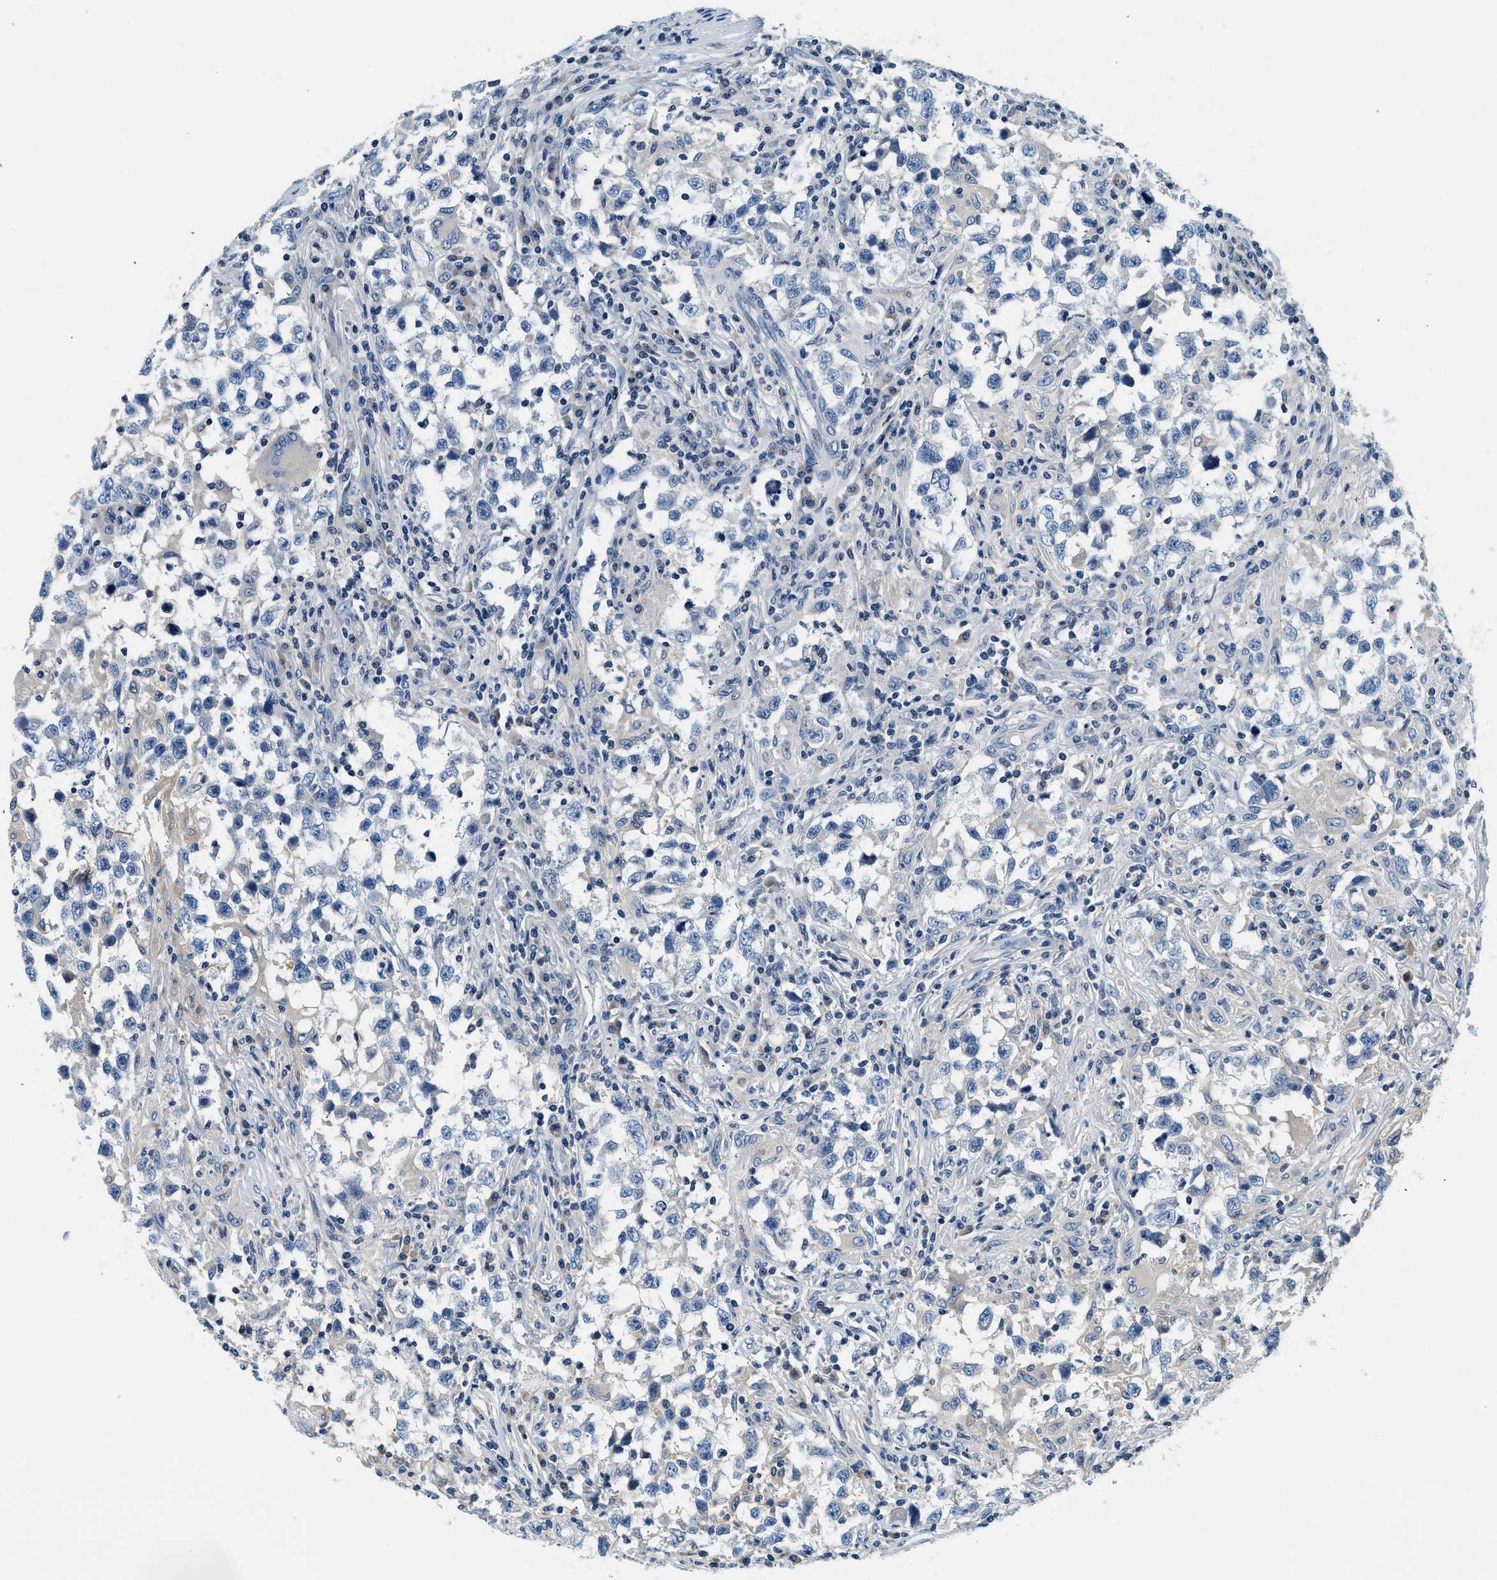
{"staining": {"intensity": "negative", "quantity": "none", "location": "none"}, "tissue": "testis cancer", "cell_type": "Tumor cells", "image_type": "cancer", "snomed": [{"axis": "morphology", "description": "Carcinoma, Embryonal, NOS"}, {"axis": "topography", "description": "Testis"}], "caption": "Immunohistochemical staining of human embryonal carcinoma (testis) reveals no significant expression in tumor cells. (Brightfield microscopy of DAB immunohistochemistry at high magnification).", "gene": "SLC35E1", "patient": {"sex": "male", "age": 21}}